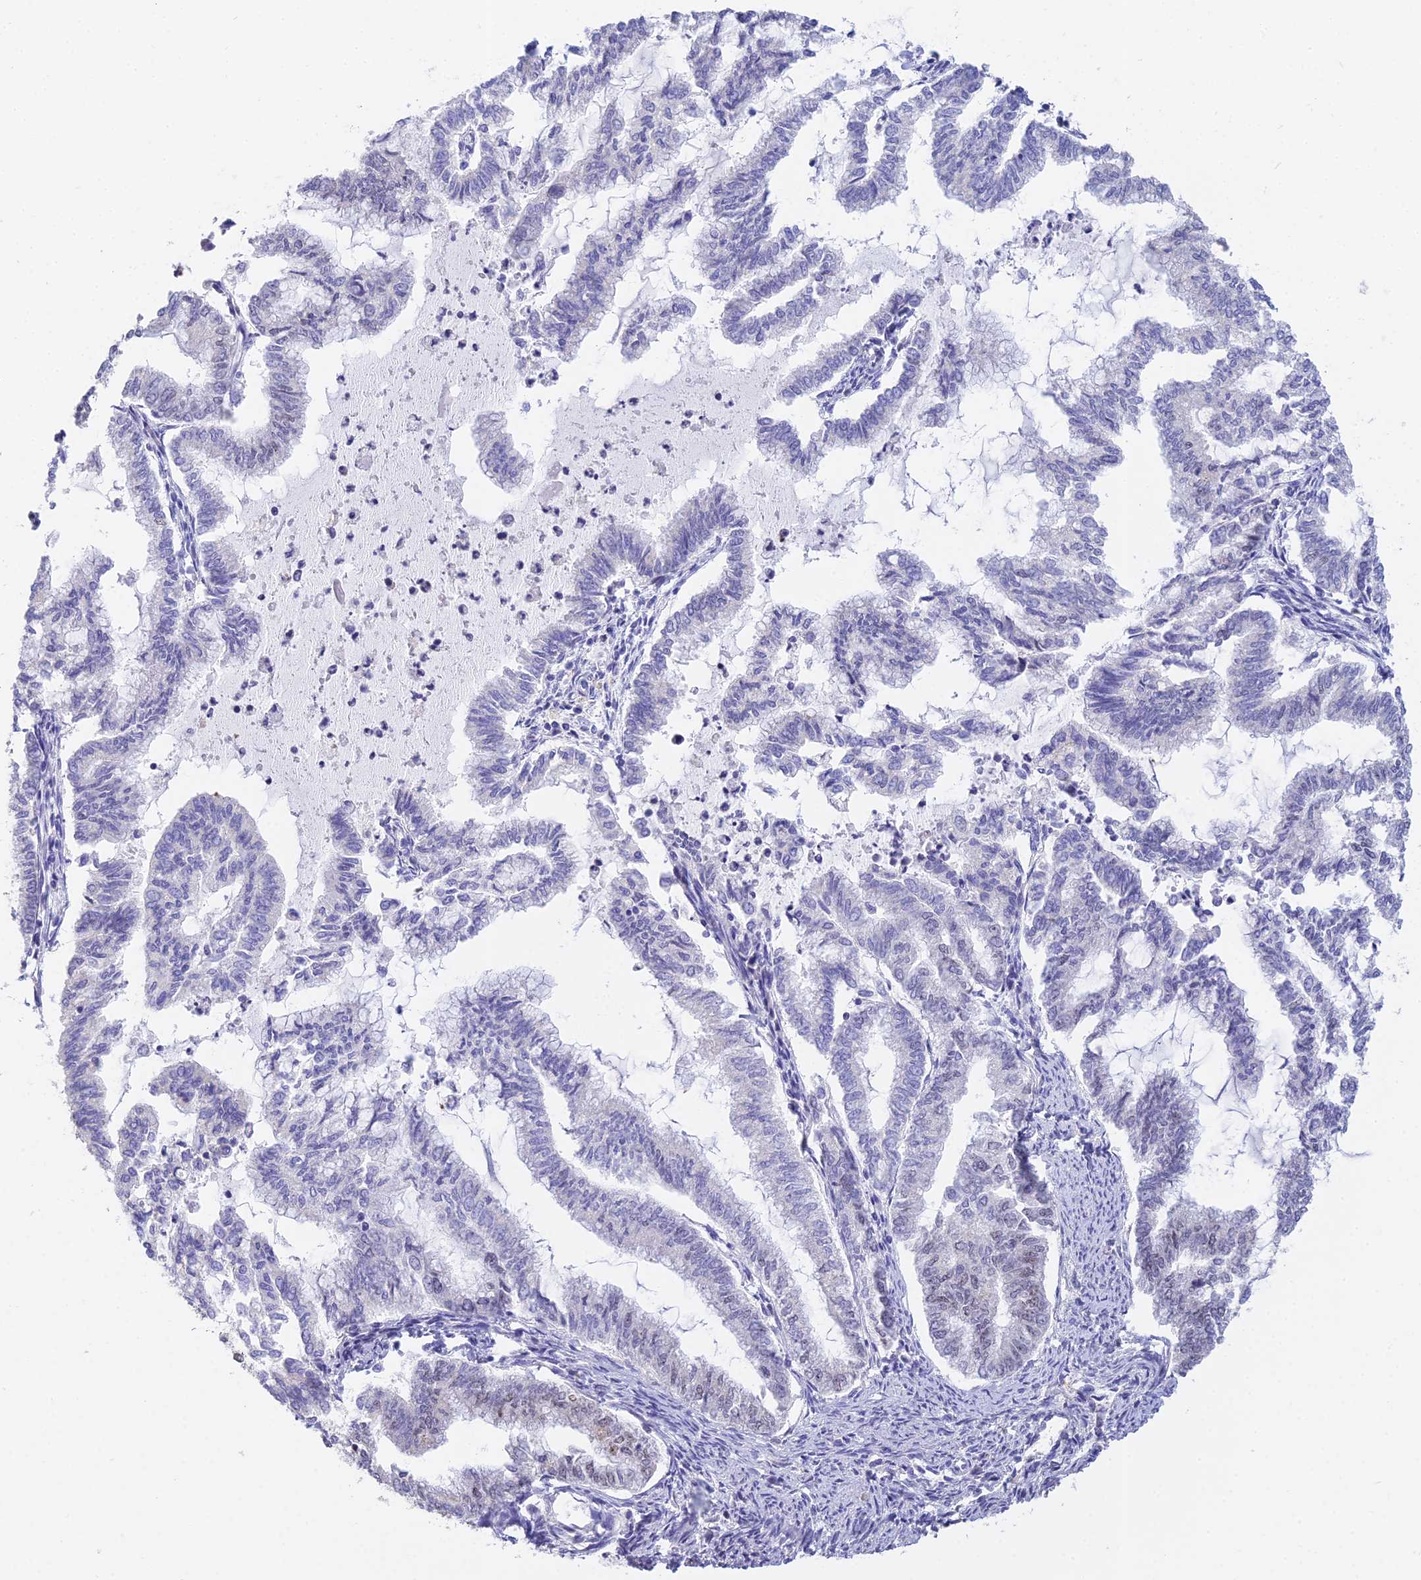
{"staining": {"intensity": "weak", "quantity": "<25%", "location": "nuclear"}, "tissue": "endometrial cancer", "cell_type": "Tumor cells", "image_type": "cancer", "snomed": [{"axis": "morphology", "description": "Adenocarcinoma, NOS"}, {"axis": "topography", "description": "Endometrium"}], "caption": "DAB (3,3'-diaminobenzidine) immunohistochemical staining of human adenocarcinoma (endometrial) demonstrates no significant staining in tumor cells.", "gene": "MCM2", "patient": {"sex": "female", "age": 79}}